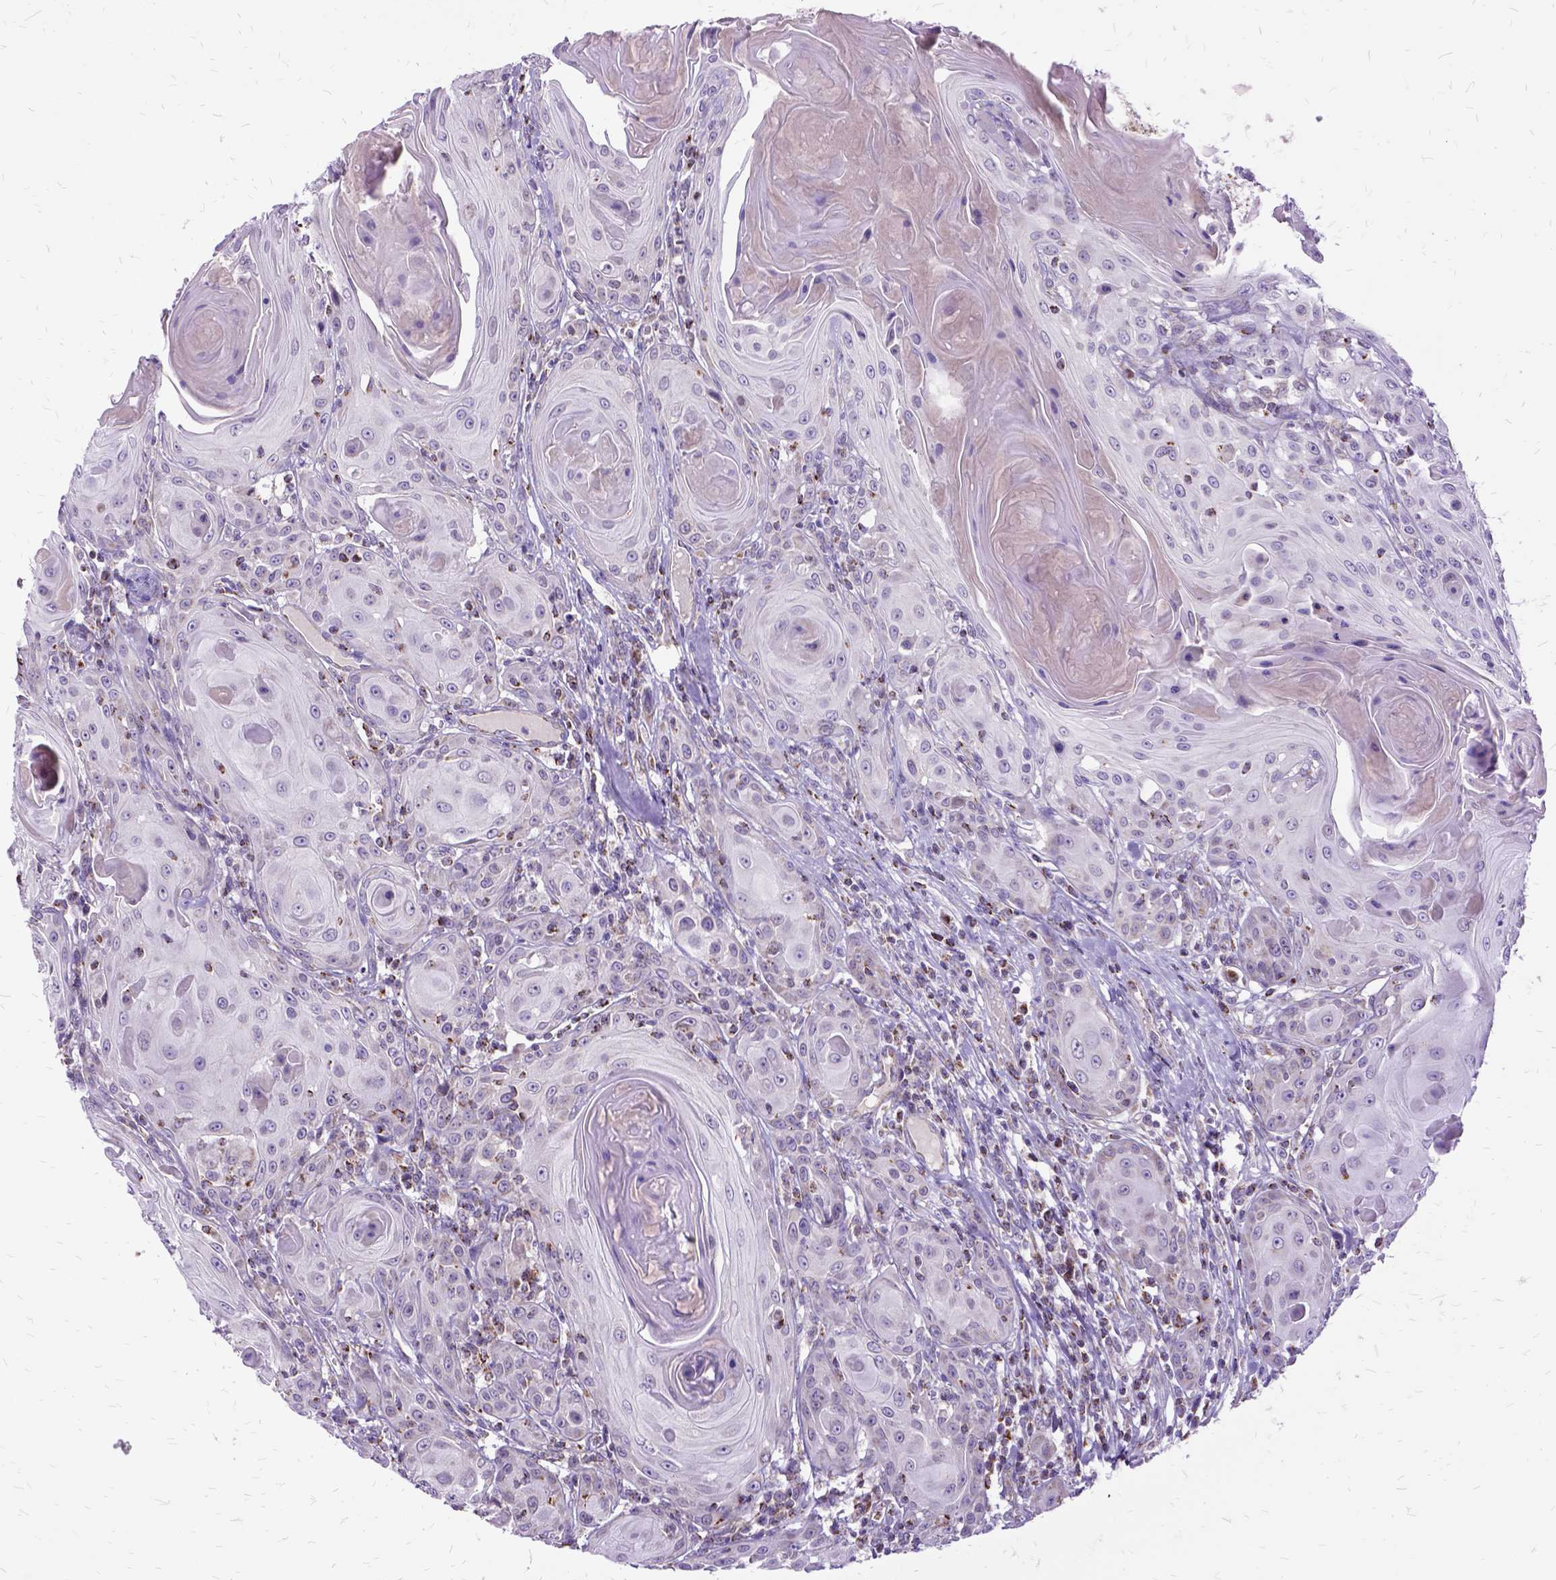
{"staining": {"intensity": "negative", "quantity": "none", "location": "none"}, "tissue": "head and neck cancer", "cell_type": "Tumor cells", "image_type": "cancer", "snomed": [{"axis": "morphology", "description": "Squamous cell carcinoma, NOS"}, {"axis": "topography", "description": "Head-Neck"}], "caption": "High power microscopy photomicrograph of an IHC image of head and neck cancer, revealing no significant expression in tumor cells.", "gene": "OXCT1", "patient": {"sex": "female", "age": 80}}